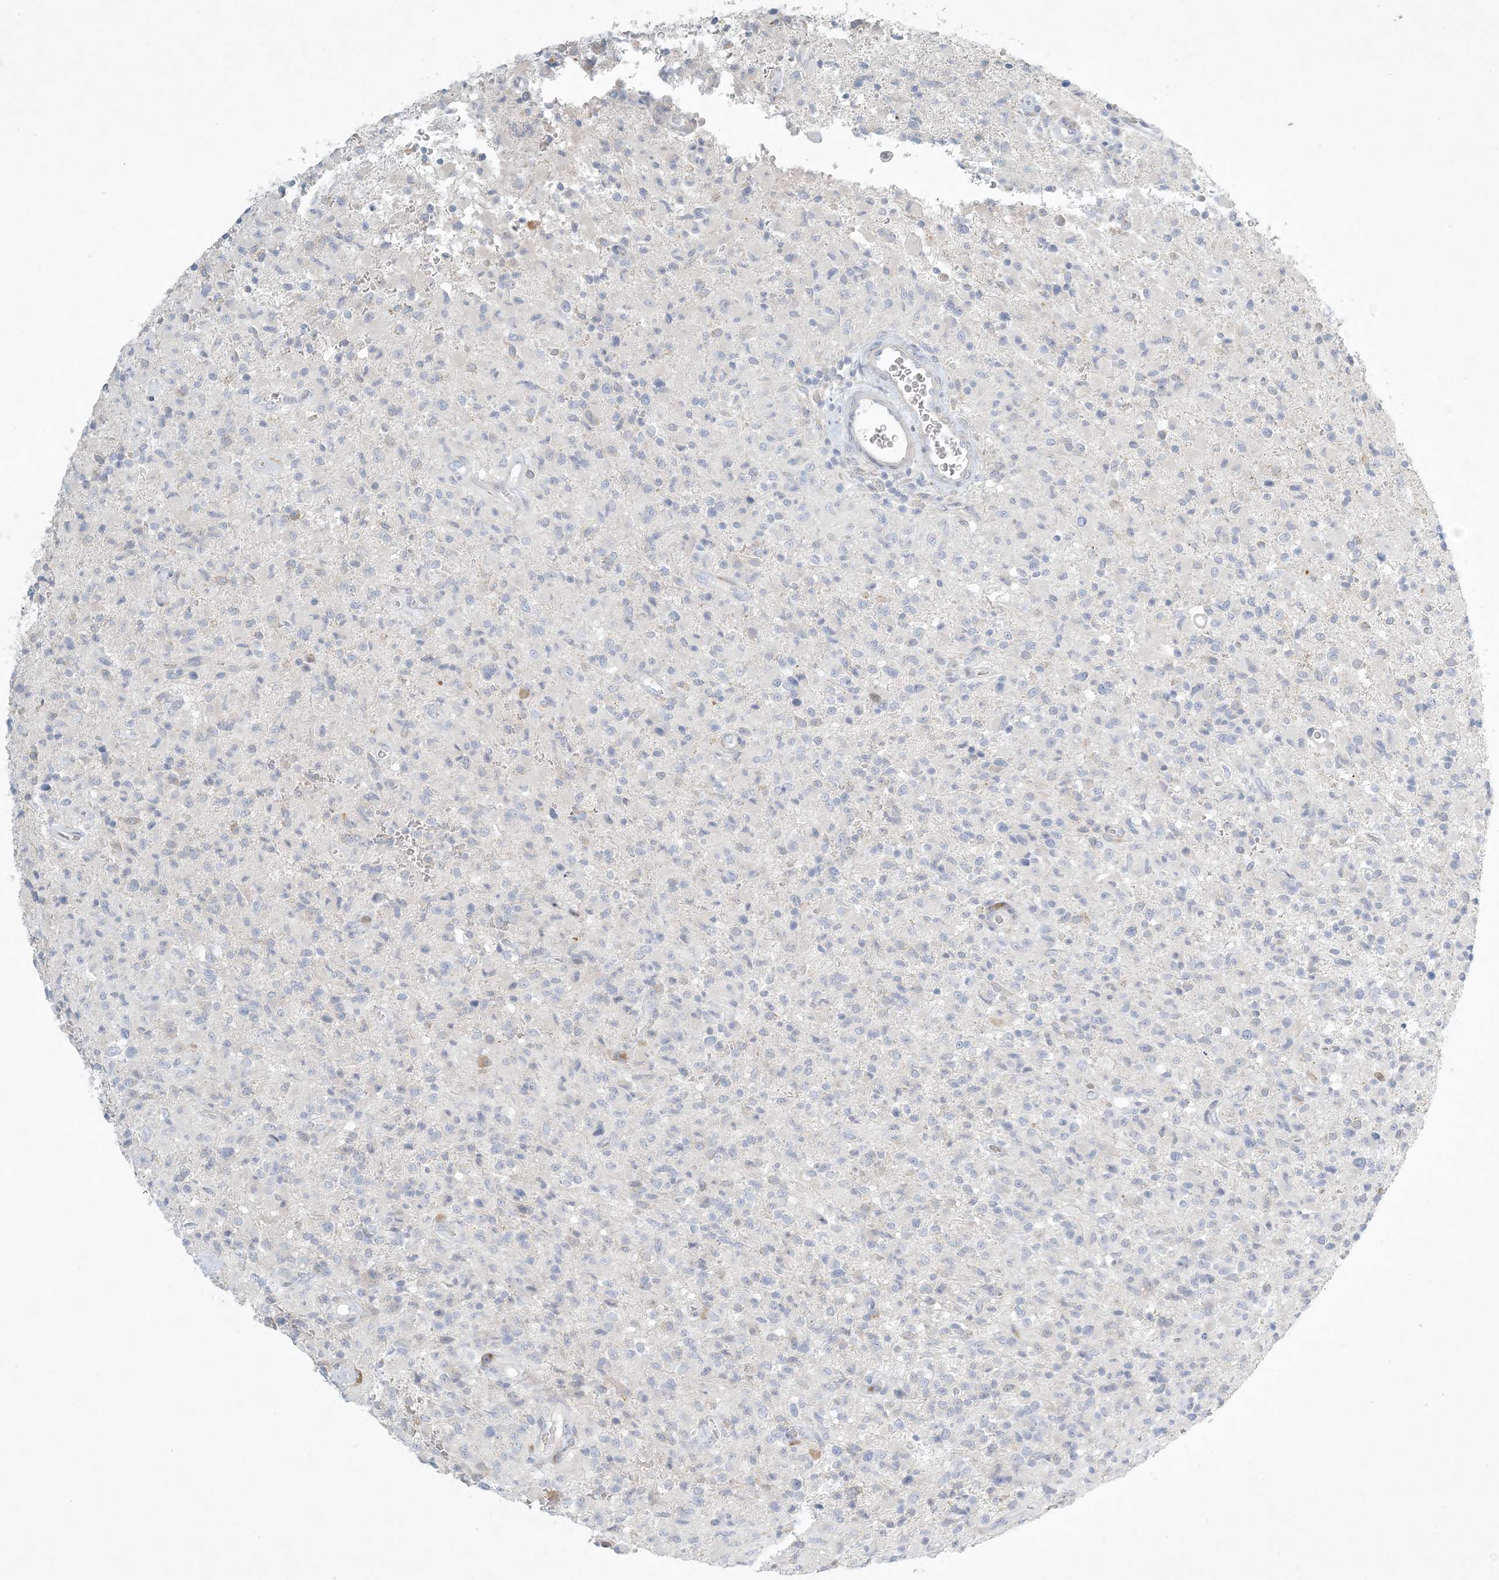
{"staining": {"intensity": "negative", "quantity": "none", "location": "none"}, "tissue": "glioma", "cell_type": "Tumor cells", "image_type": "cancer", "snomed": [{"axis": "morphology", "description": "Glioma, malignant, High grade"}, {"axis": "topography", "description": "Brain"}], "caption": "Tumor cells show no significant protein positivity in glioma.", "gene": "ZNF385D", "patient": {"sex": "female", "age": 57}}